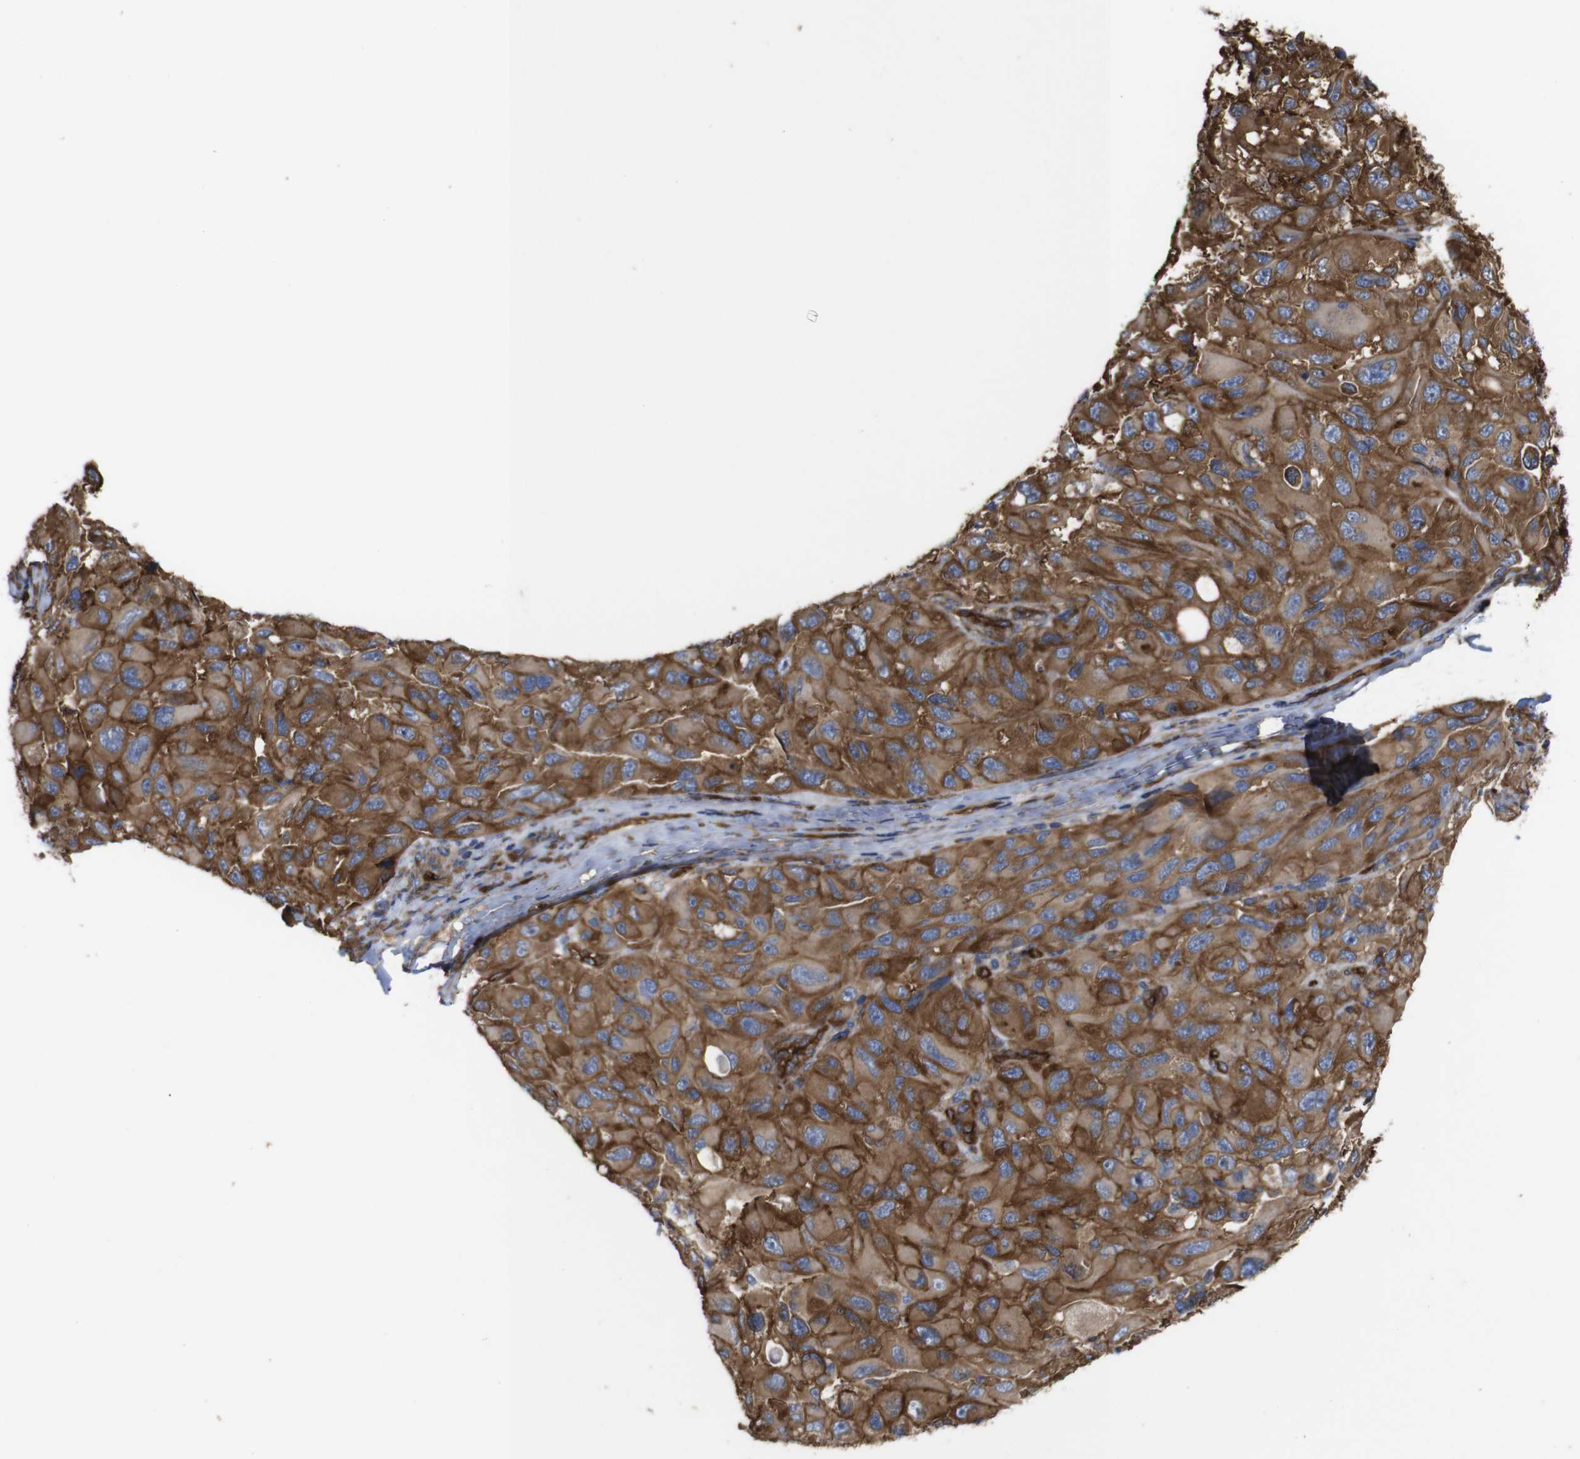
{"staining": {"intensity": "moderate", "quantity": ">75%", "location": "cytoplasmic/membranous"}, "tissue": "melanoma", "cell_type": "Tumor cells", "image_type": "cancer", "snomed": [{"axis": "morphology", "description": "Malignant melanoma, NOS"}, {"axis": "topography", "description": "Skin"}], "caption": "Moderate cytoplasmic/membranous positivity for a protein is present in approximately >75% of tumor cells of malignant melanoma using immunohistochemistry (IHC).", "gene": "SPTBN1", "patient": {"sex": "female", "age": 73}}